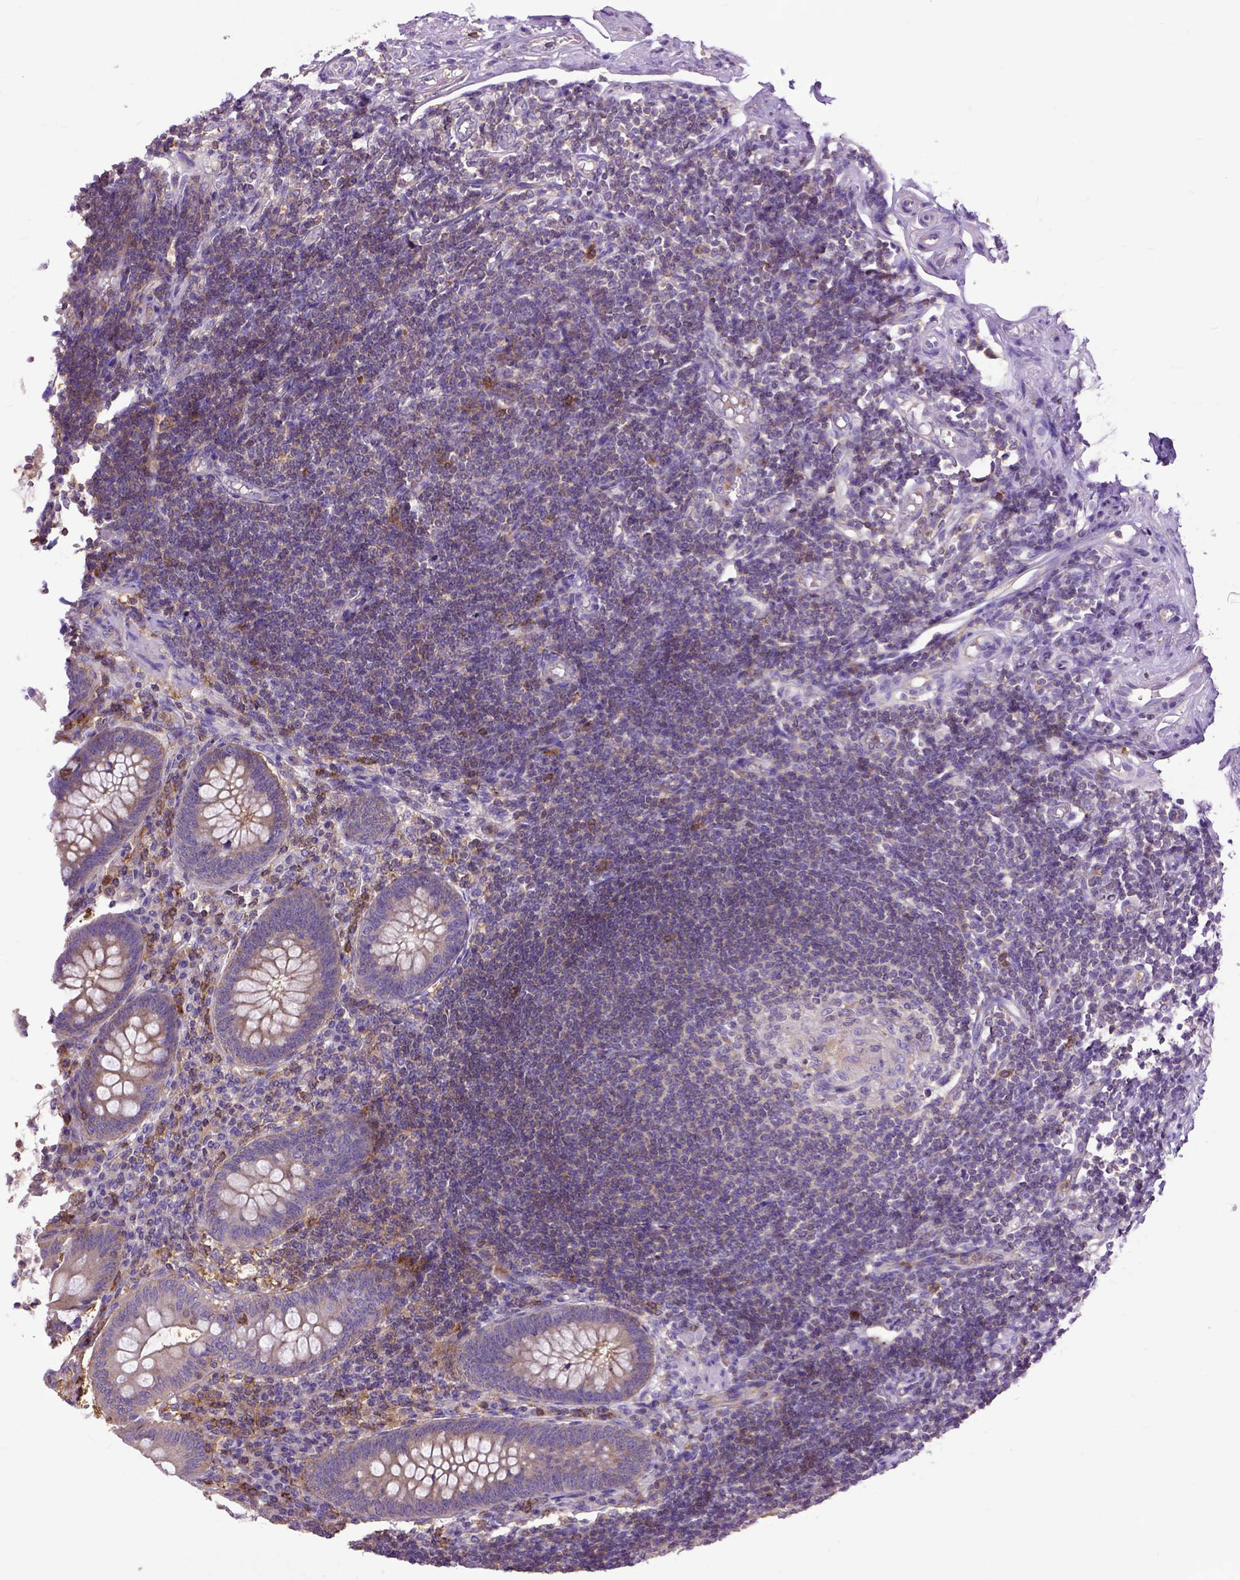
{"staining": {"intensity": "weak", "quantity": ">75%", "location": "cytoplasmic/membranous"}, "tissue": "appendix", "cell_type": "Glandular cells", "image_type": "normal", "snomed": [{"axis": "morphology", "description": "Normal tissue, NOS"}, {"axis": "topography", "description": "Appendix"}], "caption": "The immunohistochemical stain shows weak cytoplasmic/membranous expression in glandular cells of unremarkable appendix. (brown staining indicates protein expression, while blue staining denotes nuclei).", "gene": "NAMPT", "patient": {"sex": "female", "age": 57}}